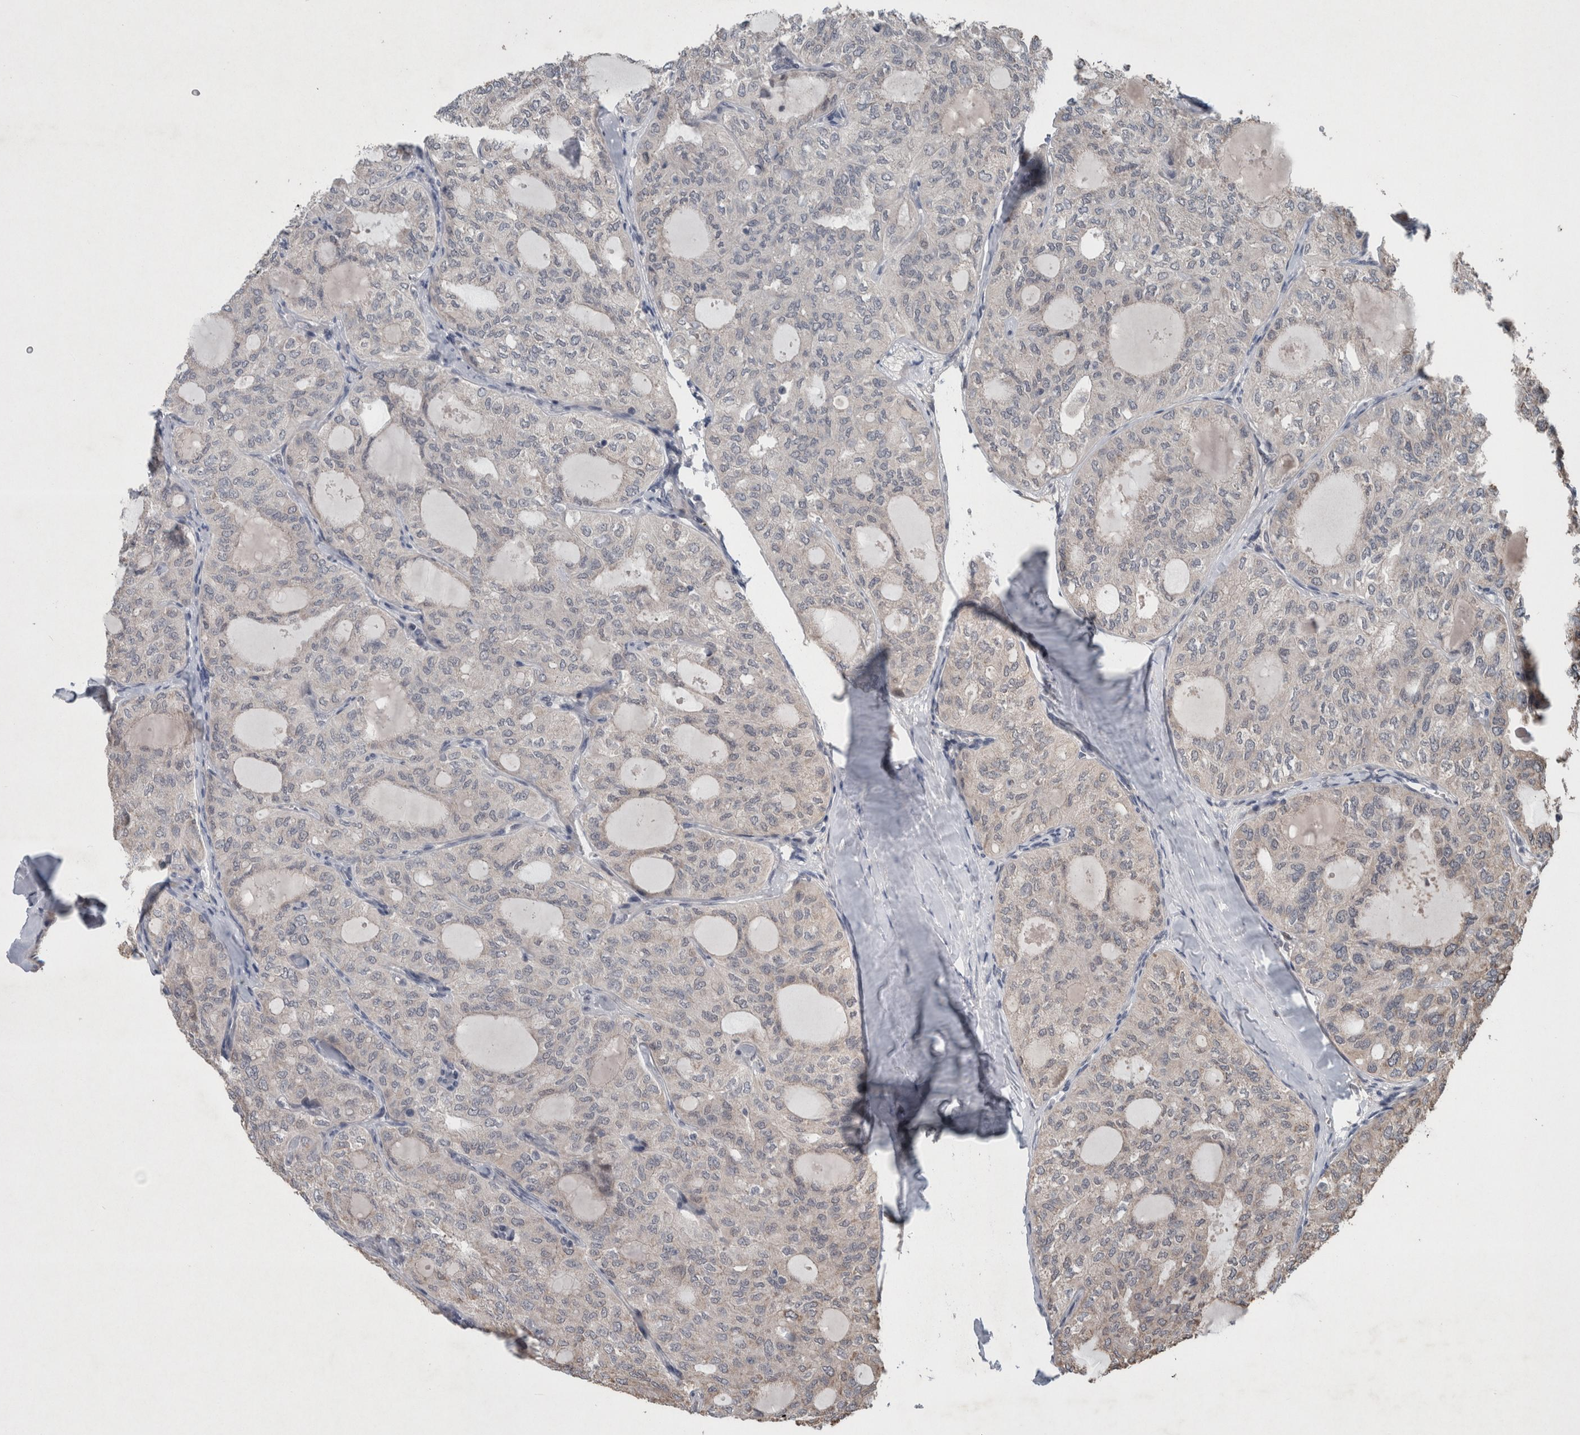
{"staining": {"intensity": "negative", "quantity": "none", "location": "none"}, "tissue": "thyroid cancer", "cell_type": "Tumor cells", "image_type": "cancer", "snomed": [{"axis": "morphology", "description": "Follicular adenoma carcinoma, NOS"}, {"axis": "topography", "description": "Thyroid gland"}], "caption": "Immunohistochemistry (IHC) micrograph of thyroid cancer (follicular adenoma carcinoma) stained for a protein (brown), which demonstrates no staining in tumor cells.", "gene": "GIMAP6", "patient": {"sex": "male", "age": 75}}